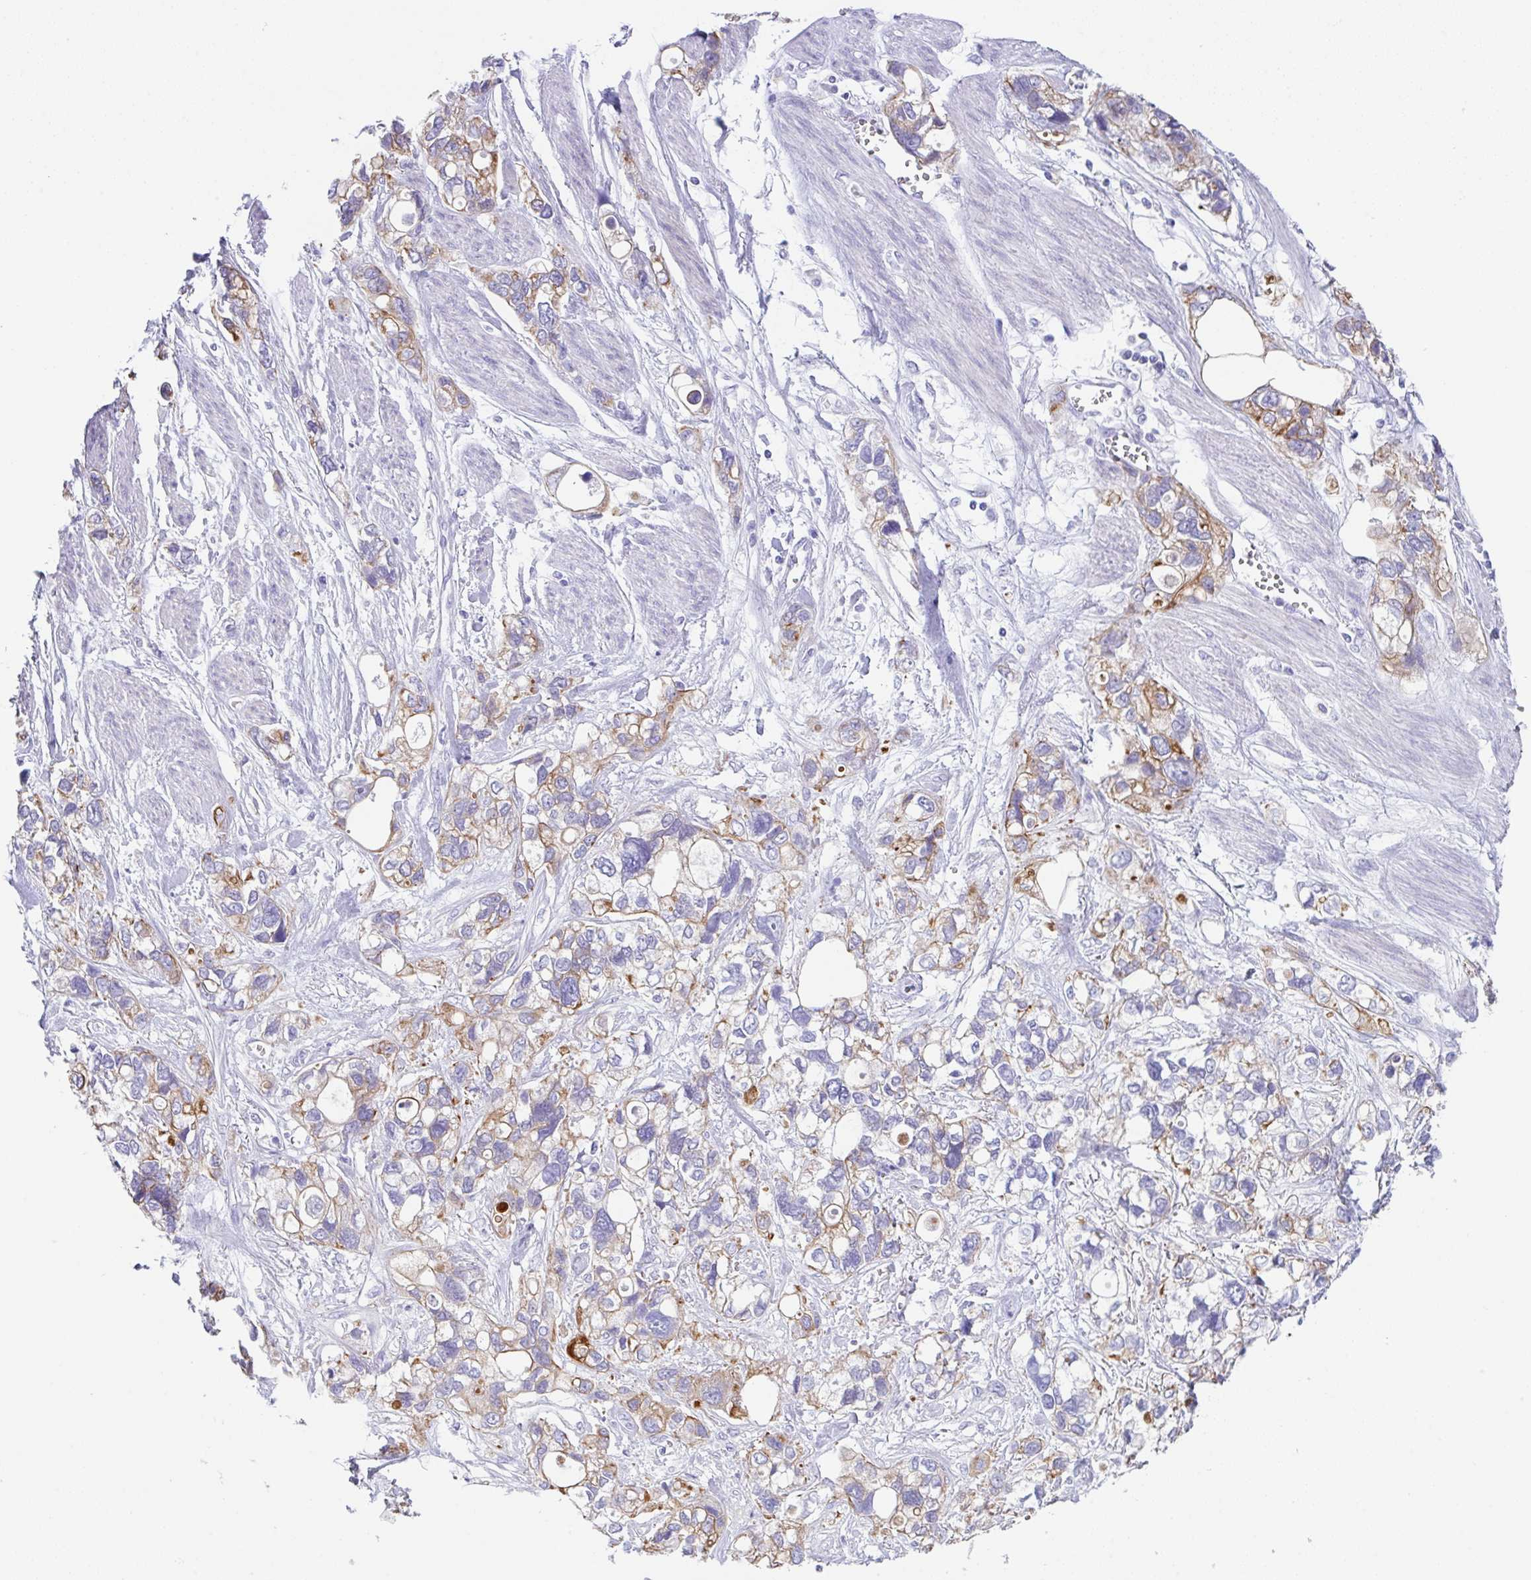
{"staining": {"intensity": "moderate", "quantity": "25%-75%", "location": "cytoplasmic/membranous"}, "tissue": "stomach cancer", "cell_type": "Tumor cells", "image_type": "cancer", "snomed": [{"axis": "morphology", "description": "Adenocarcinoma, NOS"}, {"axis": "topography", "description": "Stomach, upper"}], "caption": "A high-resolution image shows immunohistochemistry (IHC) staining of stomach adenocarcinoma, which reveals moderate cytoplasmic/membranous expression in about 25%-75% of tumor cells.", "gene": "TRAF4", "patient": {"sex": "female", "age": 81}}